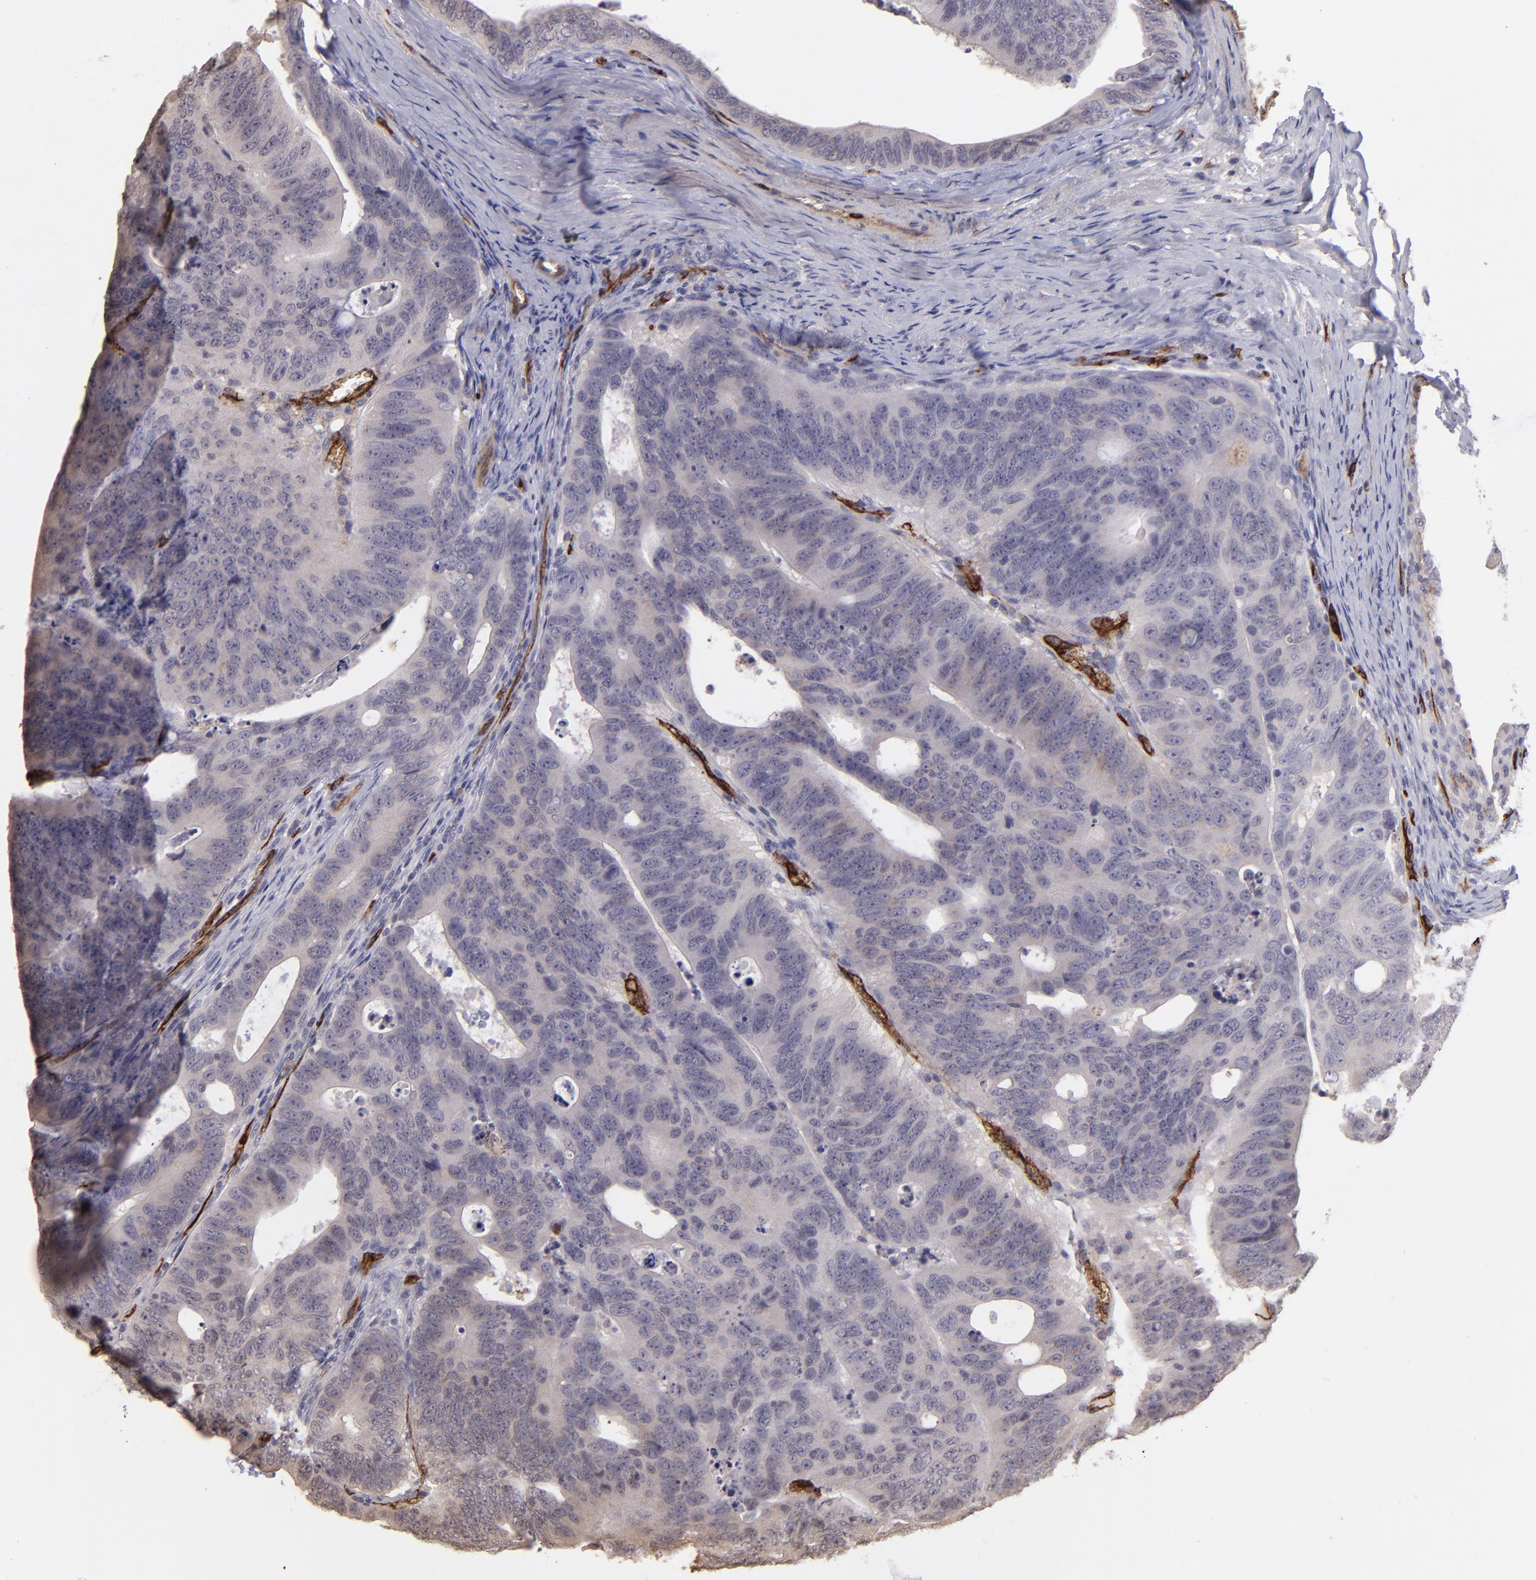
{"staining": {"intensity": "negative", "quantity": "none", "location": "none"}, "tissue": "colorectal cancer", "cell_type": "Tumor cells", "image_type": "cancer", "snomed": [{"axis": "morphology", "description": "Adenocarcinoma, NOS"}, {"axis": "topography", "description": "Colon"}], "caption": "Tumor cells are negative for protein expression in human colorectal cancer (adenocarcinoma). (Brightfield microscopy of DAB (3,3'-diaminobenzidine) immunohistochemistry at high magnification).", "gene": "DYSF", "patient": {"sex": "female", "age": 55}}